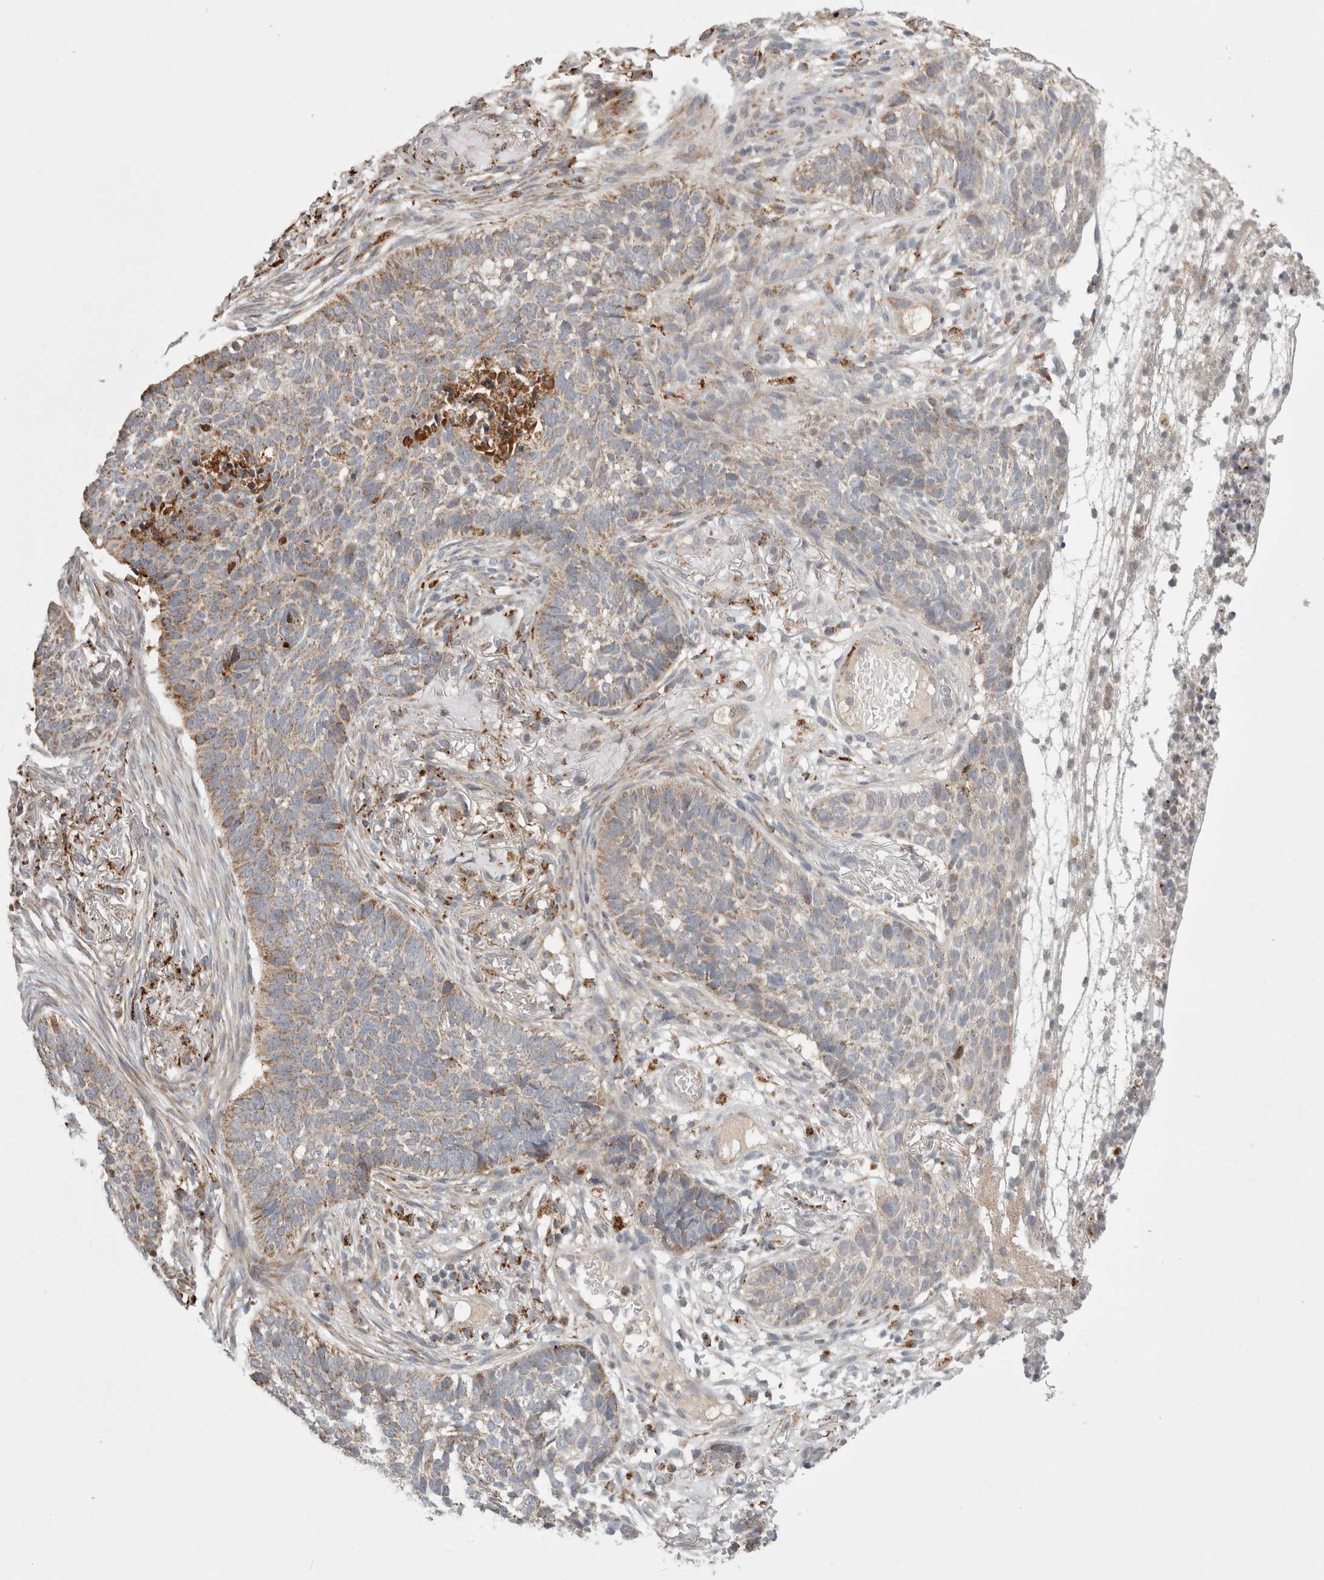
{"staining": {"intensity": "weak", "quantity": "25%-75%", "location": "cytoplasmic/membranous"}, "tissue": "skin cancer", "cell_type": "Tumor cells", "image_type": "cancer", "snomed": [{"axis": "morphology", "description": "Basal cell carcinoma"}, {"axis": "topography", "description": "Skin"}], "caption": "Weak cytoplasmic/membranous protein staining is appreciated in approximately 25%-75% of tumor cells in skin cancer (basal cell carcinoma).", "gene": "HROB", "patient": {"sex": "male", "age": 85}}